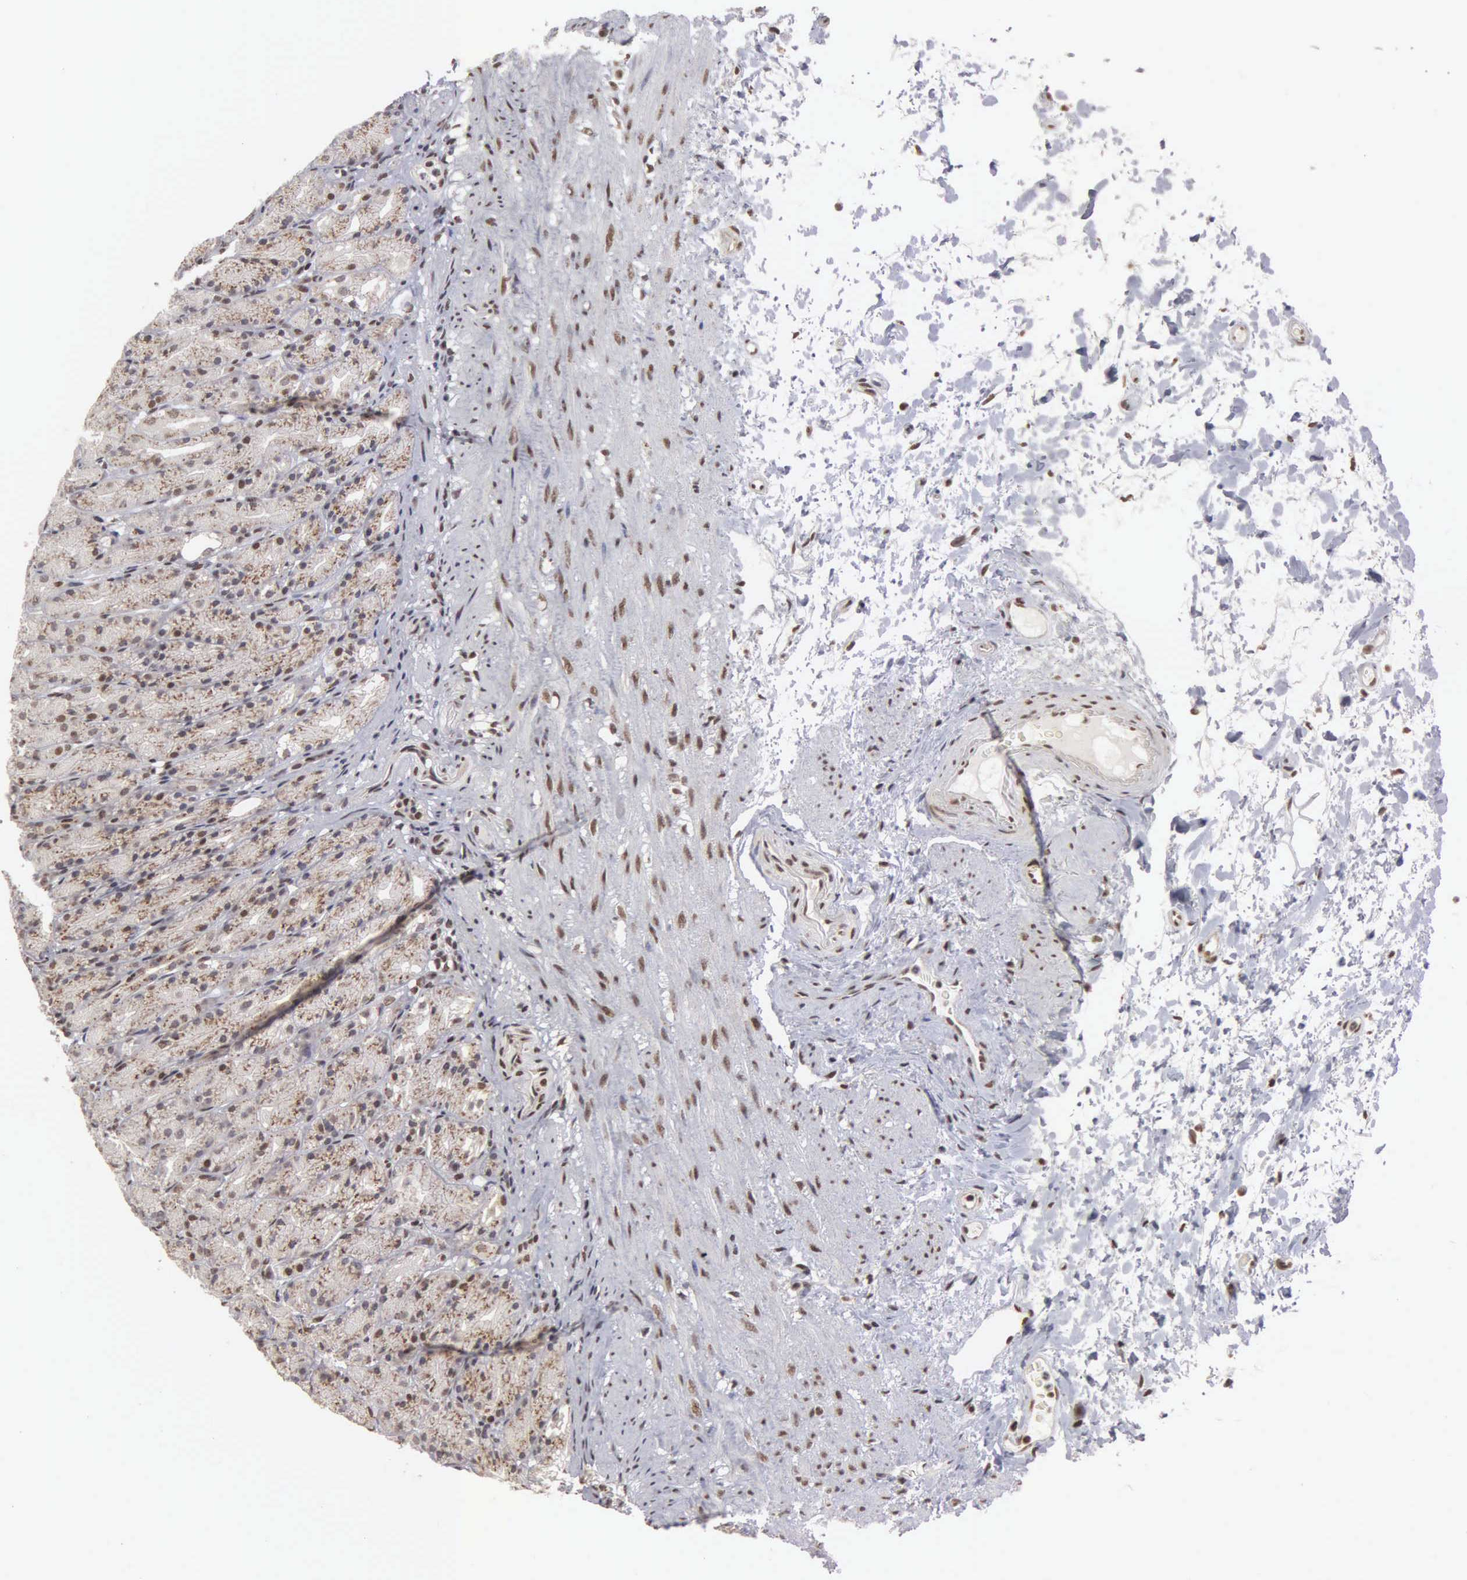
{"staining": {"intensity": "moderate", "quantity": ">75%", "location": "cytoplasmic/membranous,nuclear"}, "tissue": "stomach", "cell_type": "Glandular cells", "image_type": "normal", "snomed": [{"axis": "morphology", "description": "Normal tissue, NOS"}, {"axis": "topography", "description": "Stomach, upper"}], "caption": "A brown stain labels moderate cytoplasmic/membranous,nuclear positivity of a protein in glandular cells of normal stomach. The protein of interest is shown in brown color, while the nuclei are stained blue.", "gene": "GTF2A1", "patient": {"sex": "female", "age": 75}}